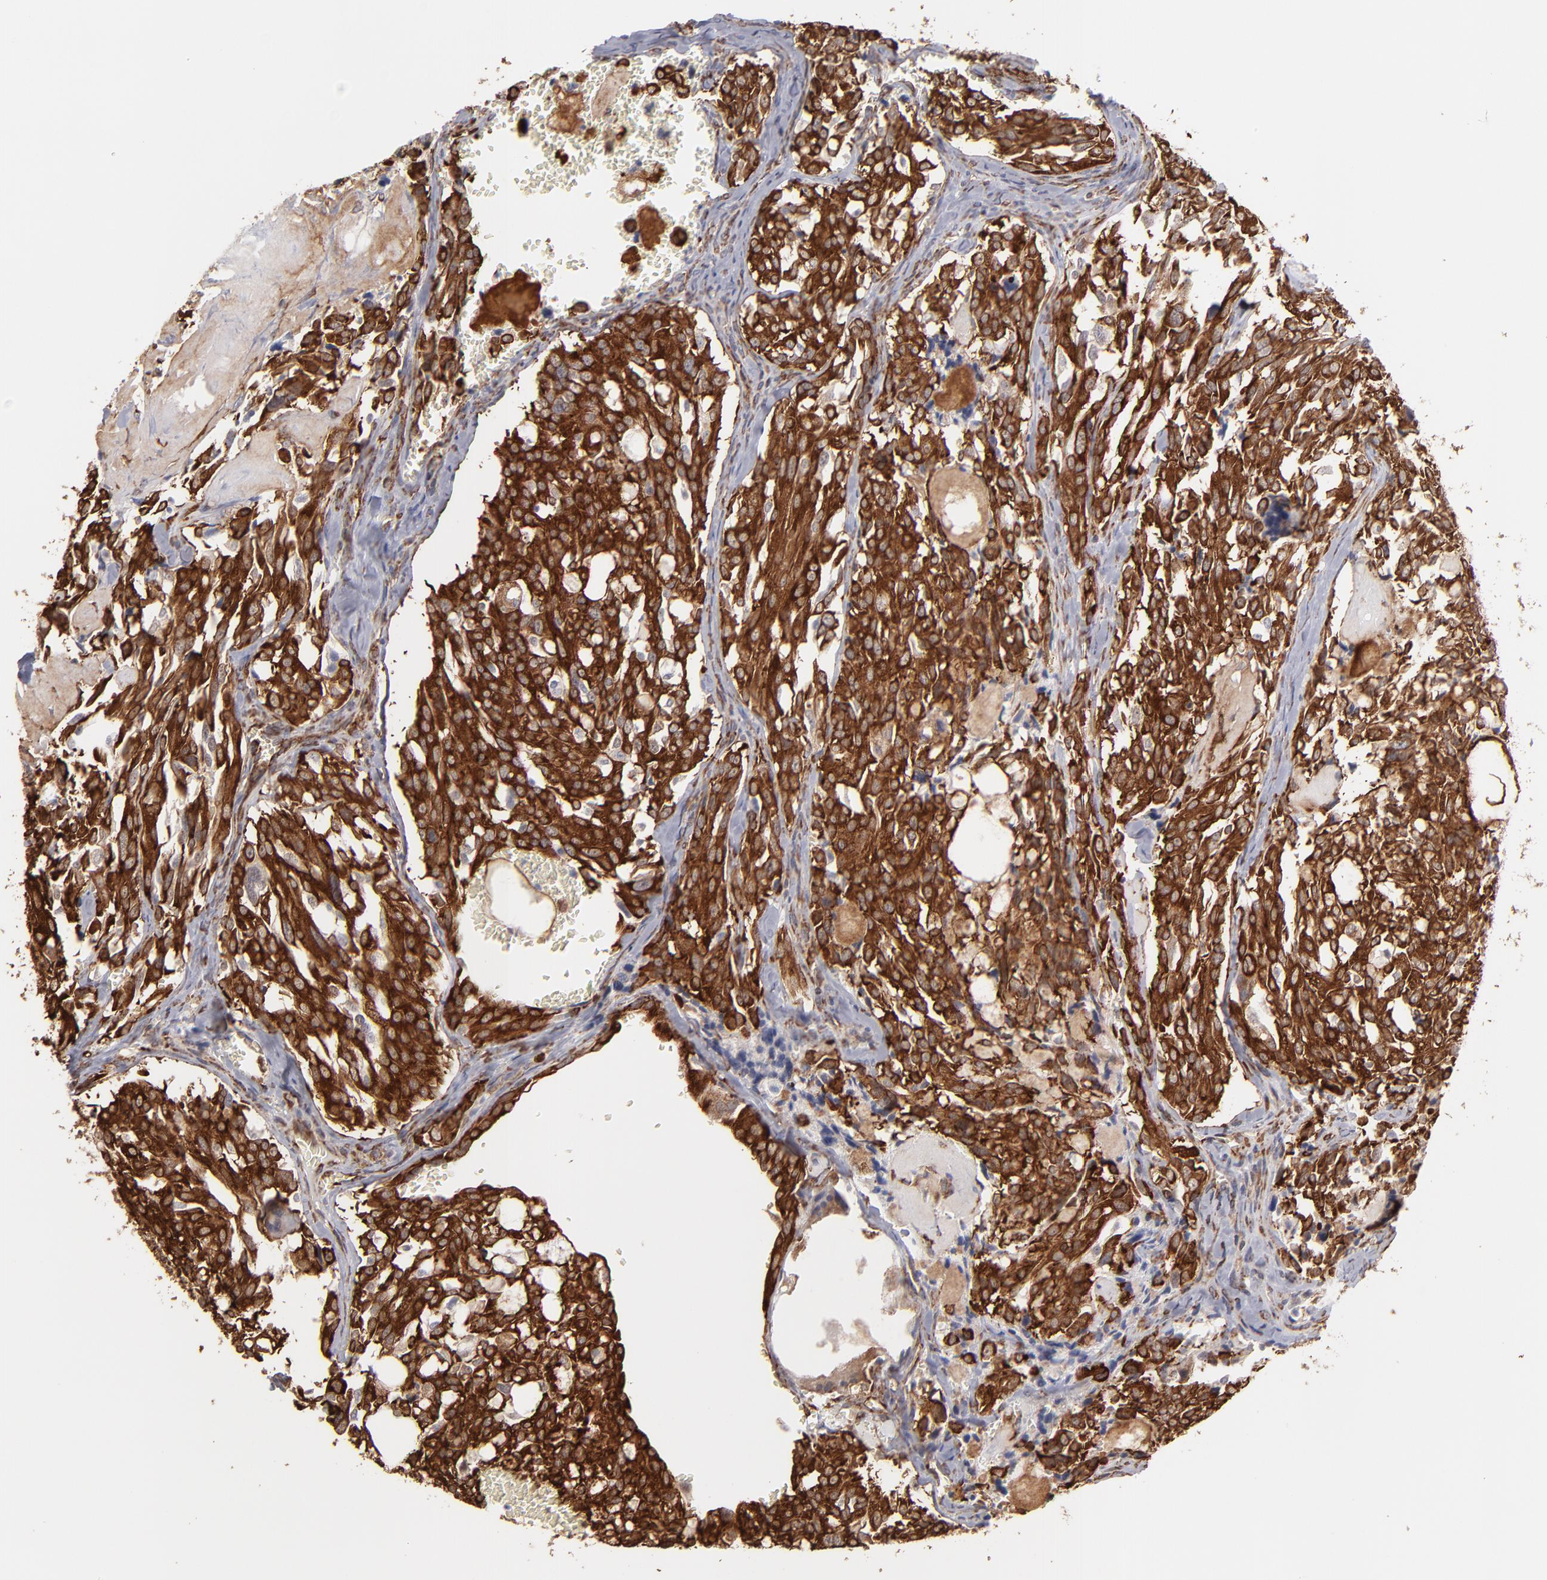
{"staining": {"intensity": "strong", "quantity": ">75%", "location": "cytoplasmic/membranous"}, "tissue": "thyroid cancer", "cell_type": "Tumor cells", "image_type": "cancer", "snomed": [{"axis": "morphology", "description": "Carcinoma, NOS"}, {"axis": "morphology", "description": "Carcinoid, malignant, NOS"}, {"axis": "topography", "description": "Thyroid gland"}], "caption": "This image exhibits IHC staining of human thyroid cancer, with high strong cytoplasmic/membranous positivity in about >75% of tumor cells.", "gene": "KTN1", "patient": {"sex": "male", "age": 33}}